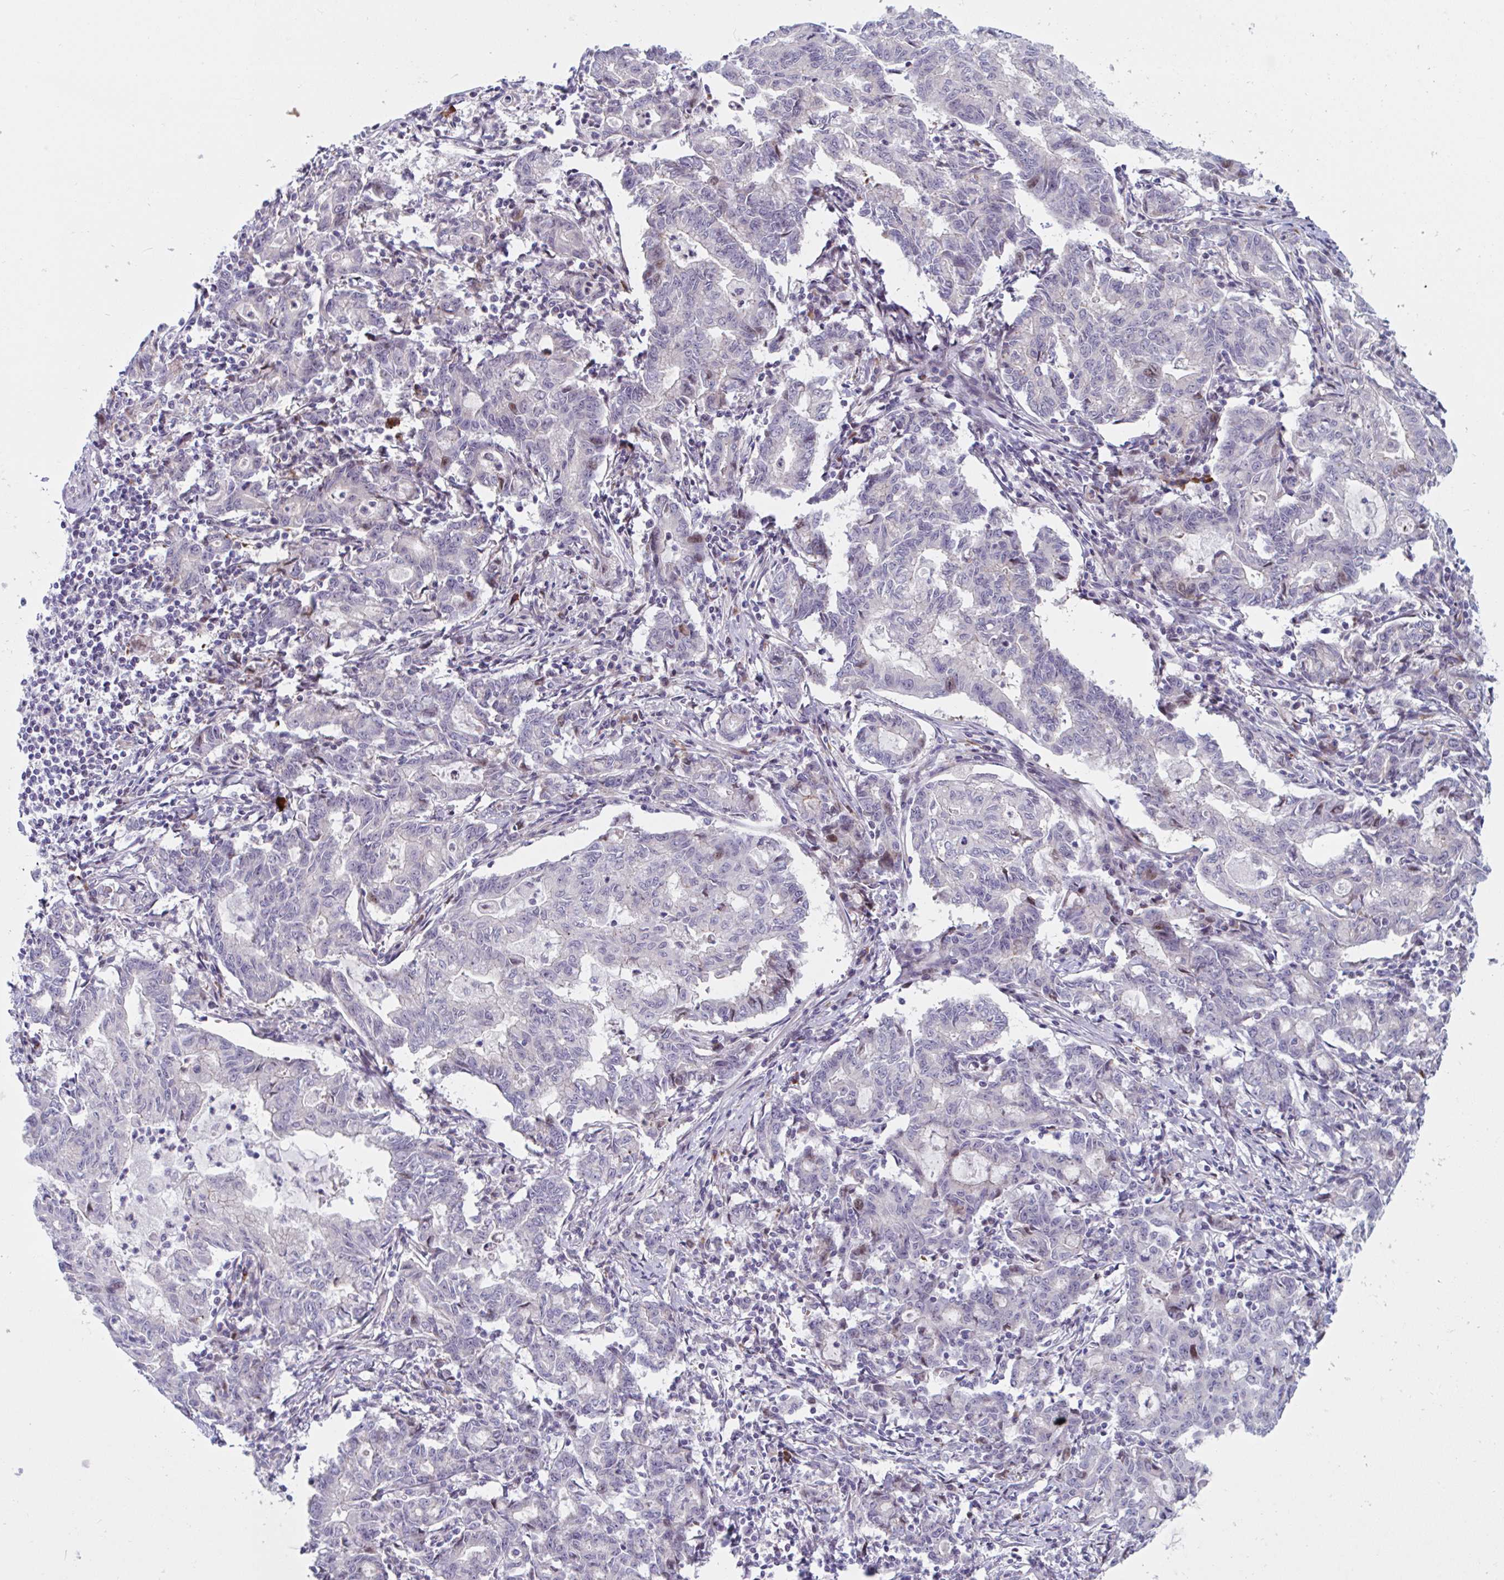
{"staining": {"intensity": "weak", "quantity": "<25%", "location": "nuclear"}, "tissue": "stomach cancer", "cell_type": "Tumor cells", "image_type": "cancer", "snomed": [{"axis": "morphology", "description": "Adenocarcinoma, NOS"}, {"axis": "topography", "description": "Stomach, upper"}], "caption": "Tumor cells show no significant positivity in adenocarcinoma (stomach).", "gene": "DUXA", "patient": {"sex": "female", "age": 79}}